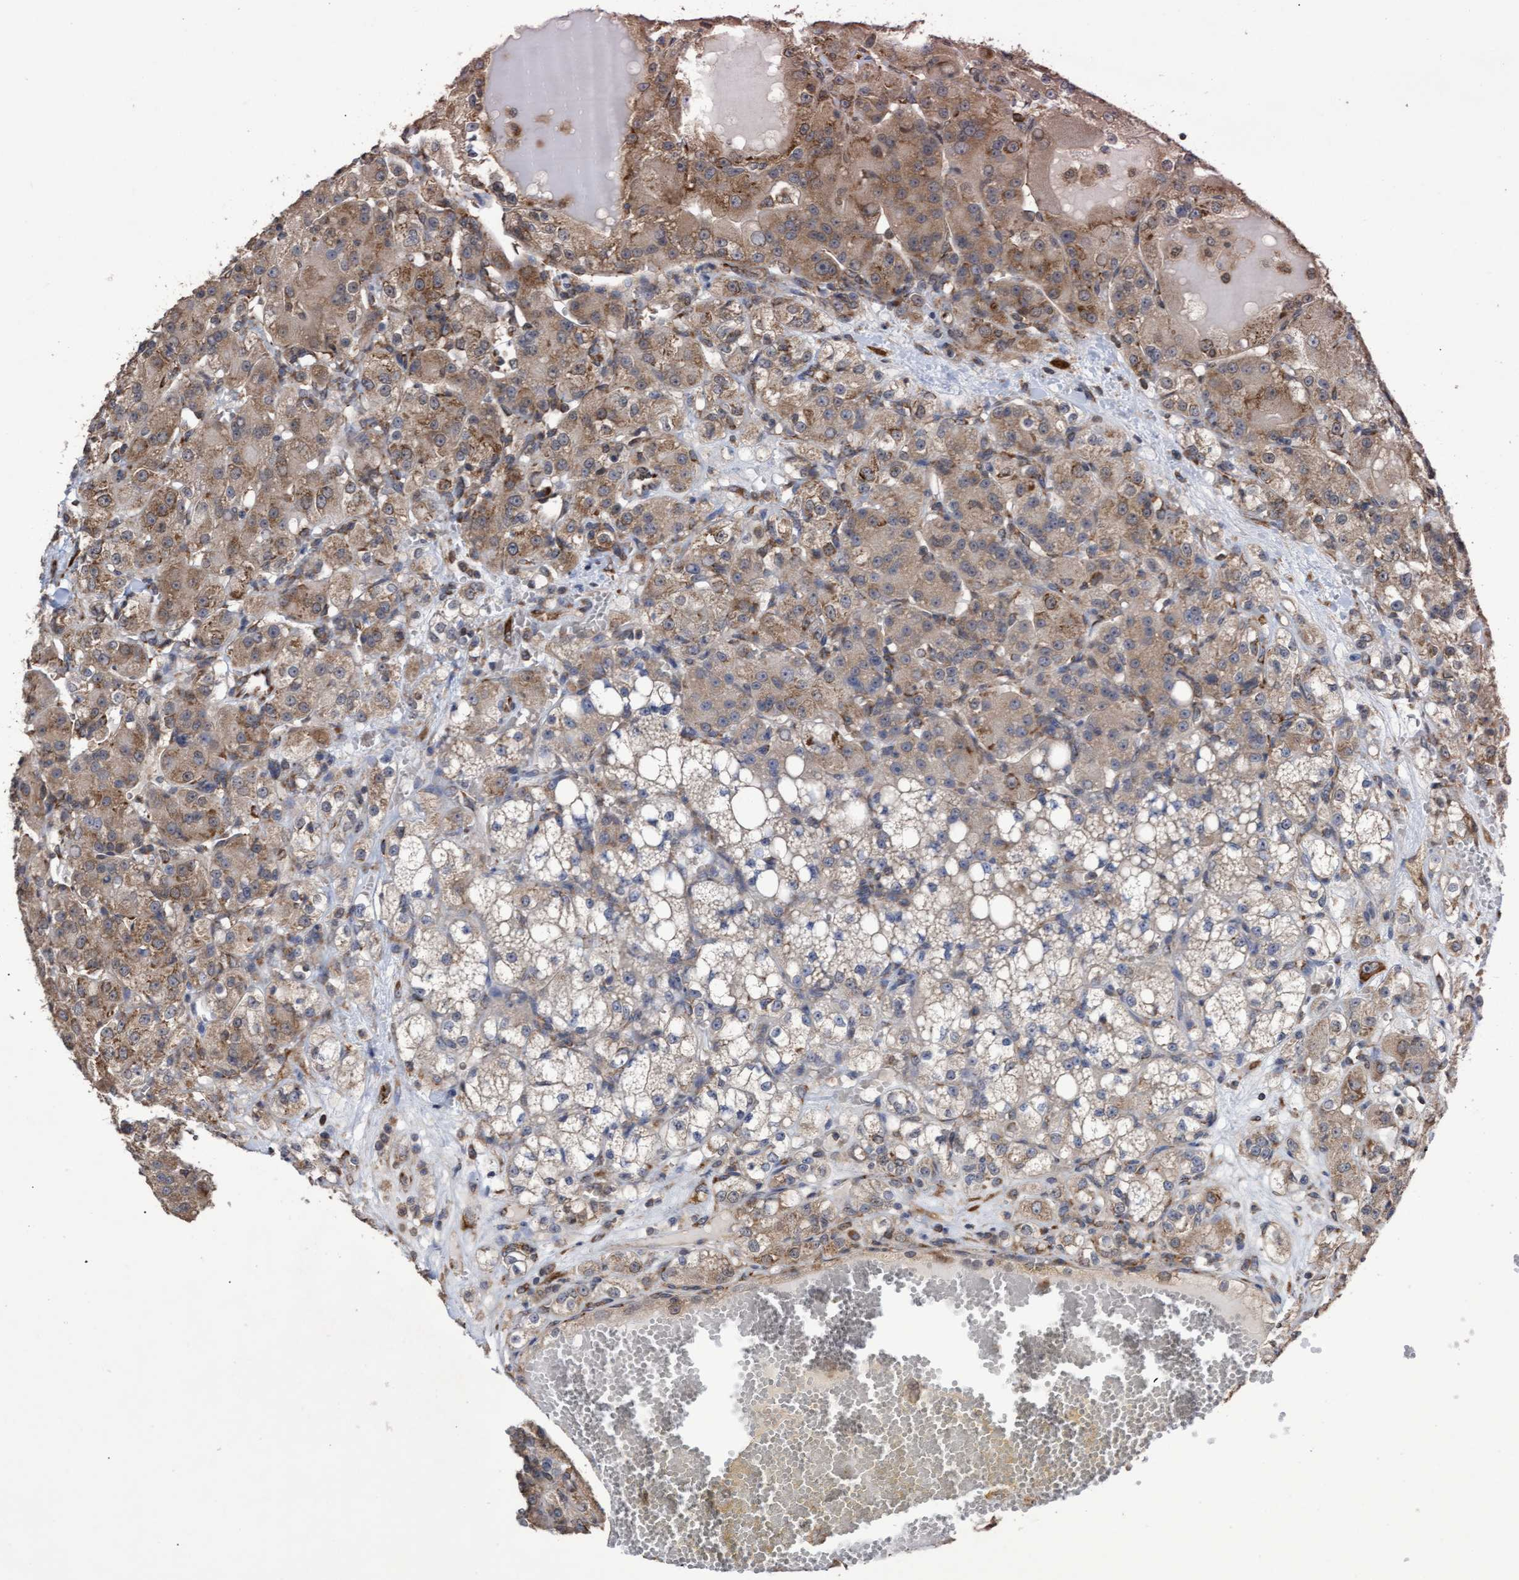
{"staining": {"intensity": "moderate", "quantity": "25%-75%", "location": "cytoplasmic/membranous"}, "tissue": "renal cancer", "cell_type": "Tumor cells", "image_type": "cancer", "snomed": [{"axis": "morphology", "description": "Normal tissue, NOS"}, {"axis": "morphology", "description": "Adenocarcinoma, NOS"}, {"axis": "topography", "description": "Kidney"}], "caption": "Tumor cells demonstrate medium levels of moderate cytoplasmic/membranous positivity in approximately 25%-75% of cells in human renal cancer. (IHC, brightfield microscopy, high magnification).", "gene": "ABCF2", "patient": {"sex": "male", "age": 61}}